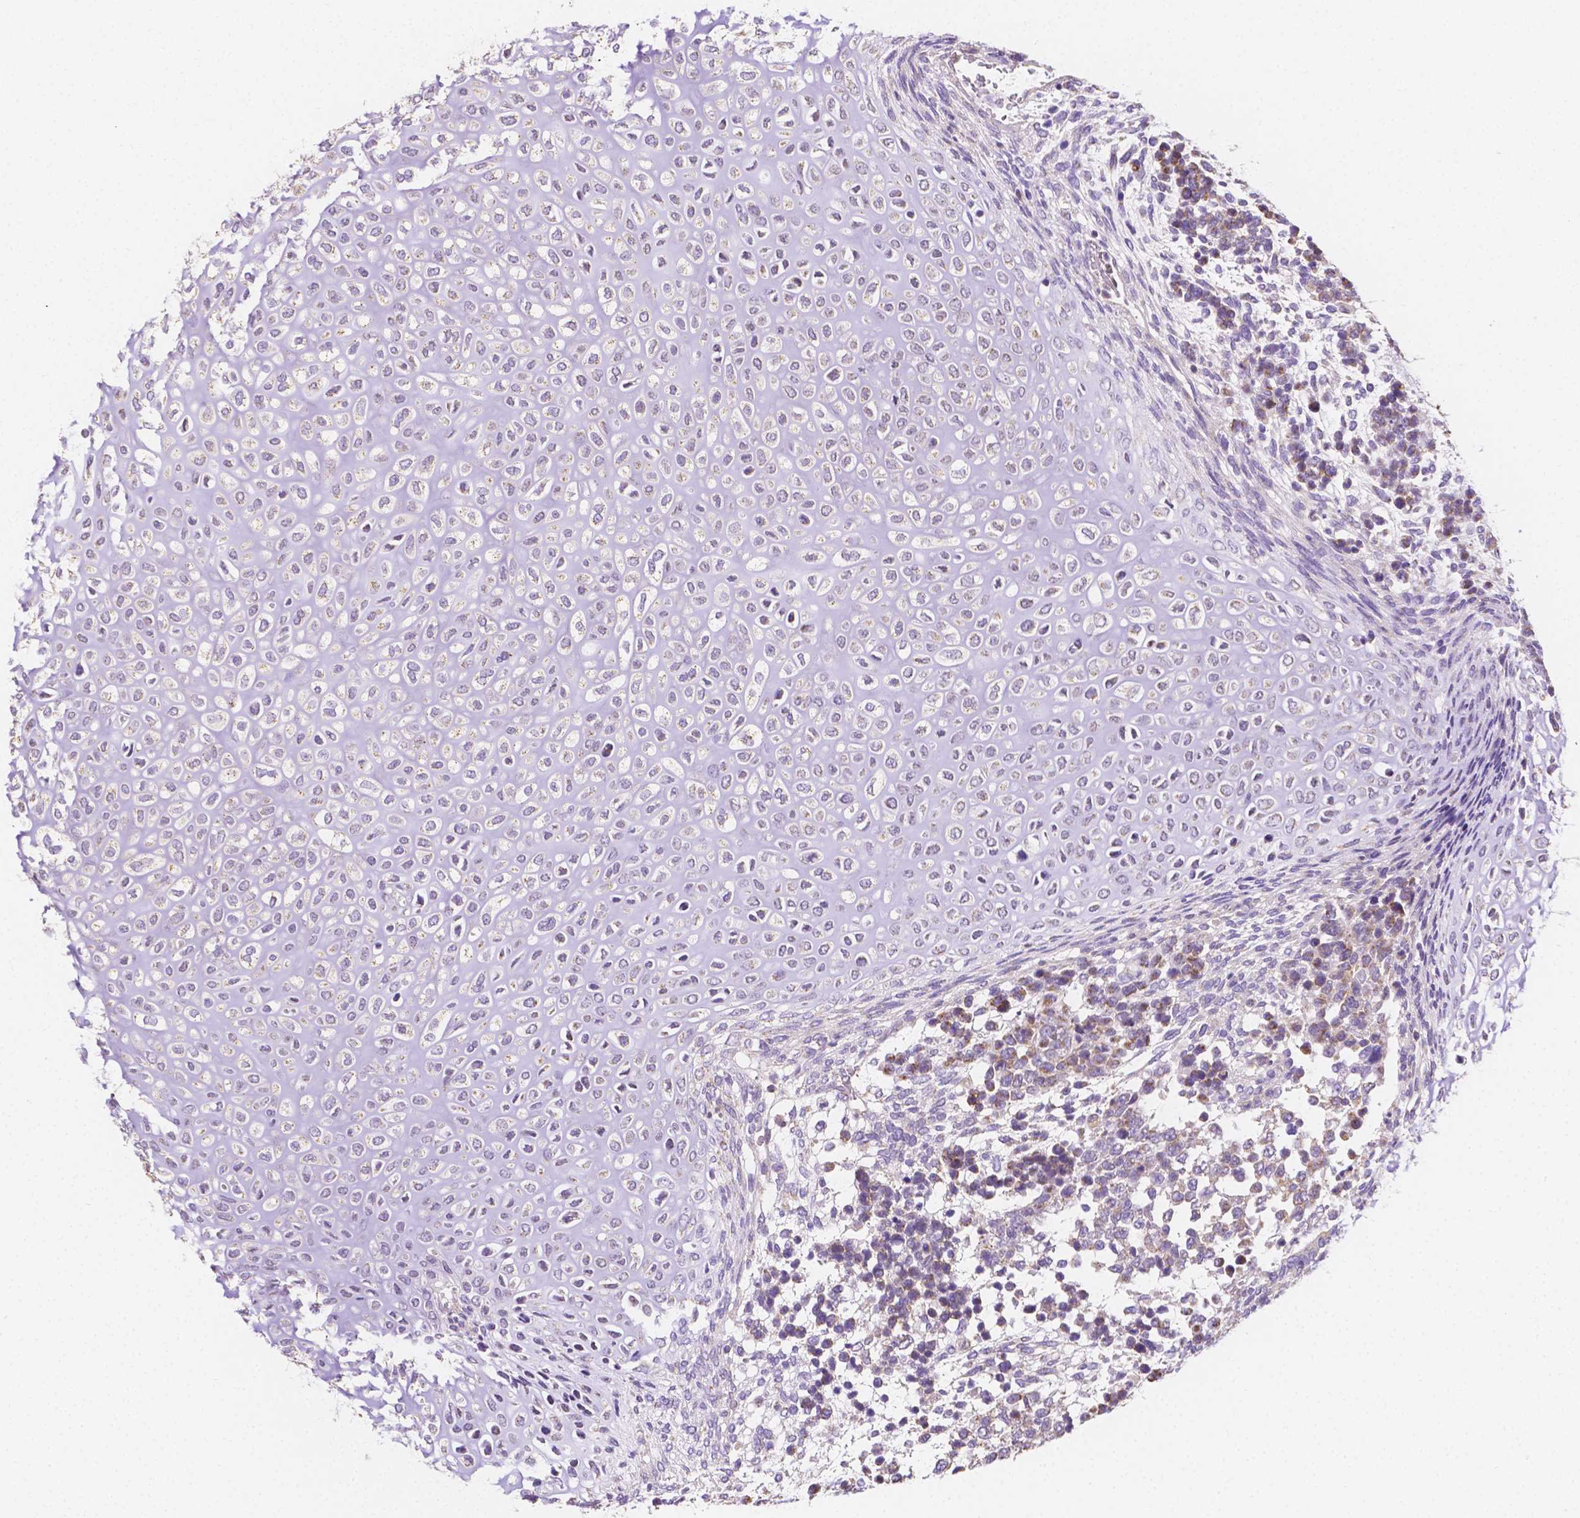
{"staining": {"intensity": "moderate", "quantity": "25%-75%", "location": "cytoplasmic/membranous"}, "tissue": "testis cancer", "cell_type": "Tumor cells", "image_type": "cancer", "snomed": [{"axis": "morphology", "description": "Carcinoma, Embryonal, NOS"}, {"axis": "topography", "description": "Testis"}], "caption": "Moderate cytoplasmic/membranous staining is identified in approximately 25%-75% of tumor cells in testis cancer.", "gene": "SGTB", "patient": {"sex": "male", "age": 23}}